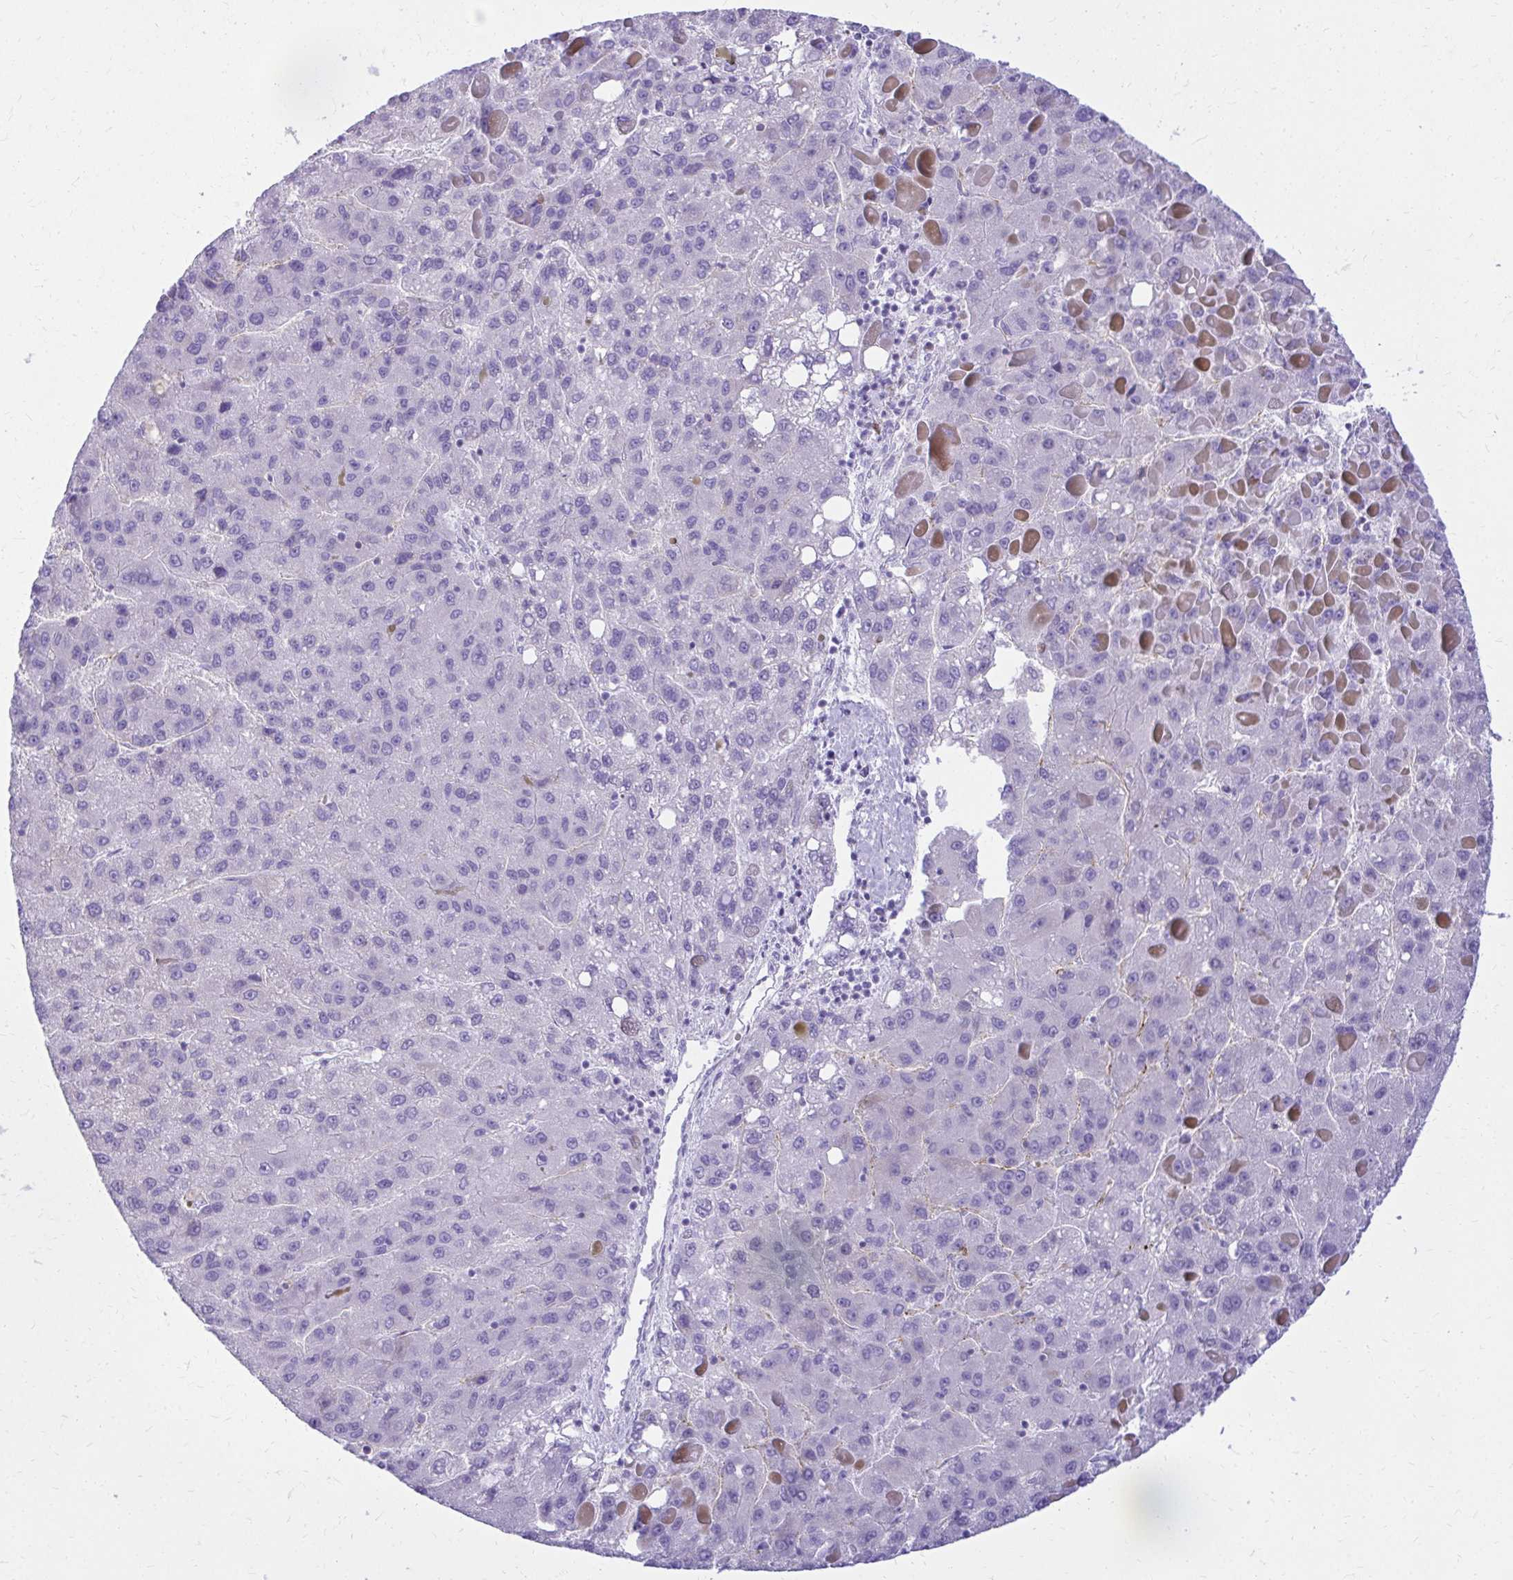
{"staining": {"intensity": "negative", "quantity": "none", "location": "none"}, "tissue": "liver cancer", "cell_type": "Tumor cells", "image_type": "cancer", "snomed": [{"axis": "morphology", "description": "Carcinoma, Hepatocellular, NOS"}, {"axis": "topography", "description": "Liver"}], "caption": "IHC image of liver cancer stained for a protein (brown), which demonstrates no expression in tumor cells.", "gene": "PELI3", "patient": {"sex": "female", "age": 82}}